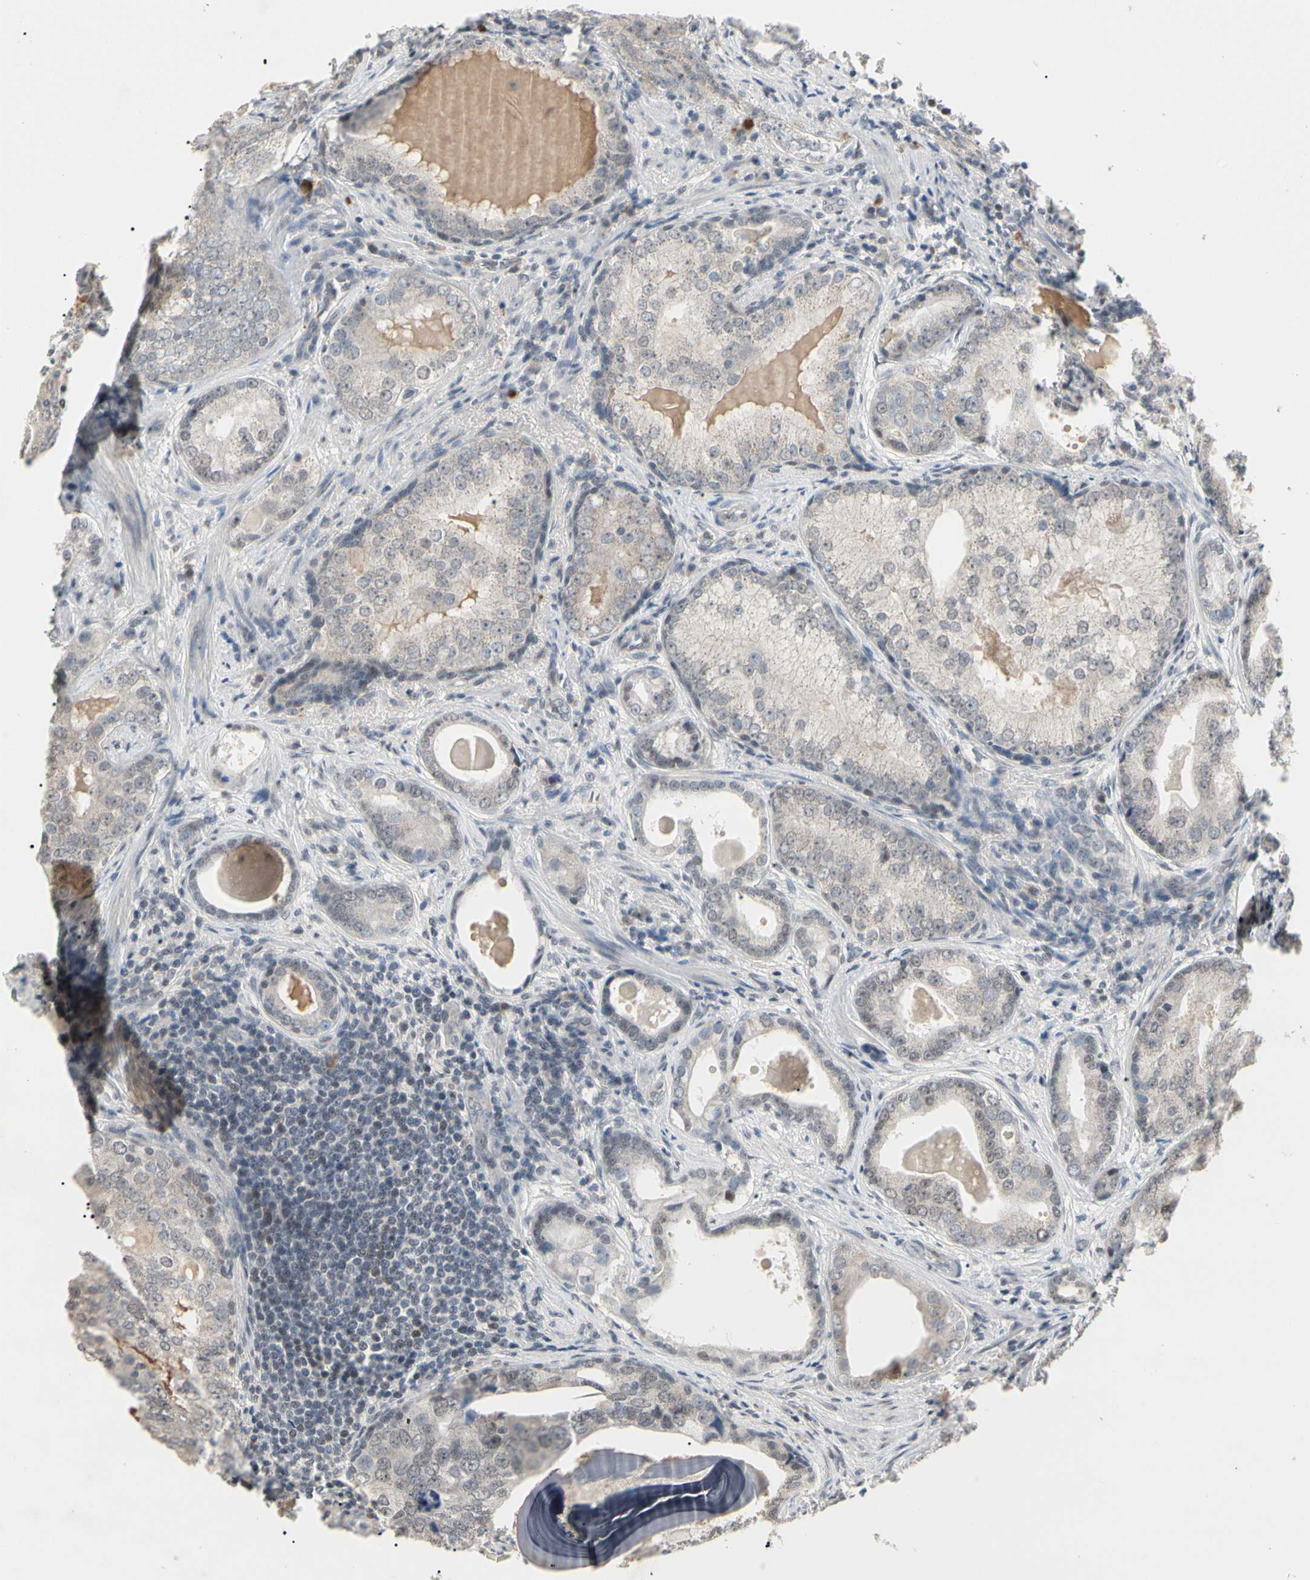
{"staining": {"intensity": "negative", "quantity": "none", "location": "none"}, "tissue": "prostate cancer", "cell_type": "Tumor cells", "image_type": "cancer", "snomed": [{"axis": "morphology", "description": "Adenocarcinoma, High grade"}, {"axis": "topography", "description": "Prostate"}], "caption": "Prostate cancer (high-grade adenocarcinoma) was stained to show a protein in brown. There is no significant expression in tumor cells.", "gene": "GREM1", "patient": {"sex": "male", "age": 66}}